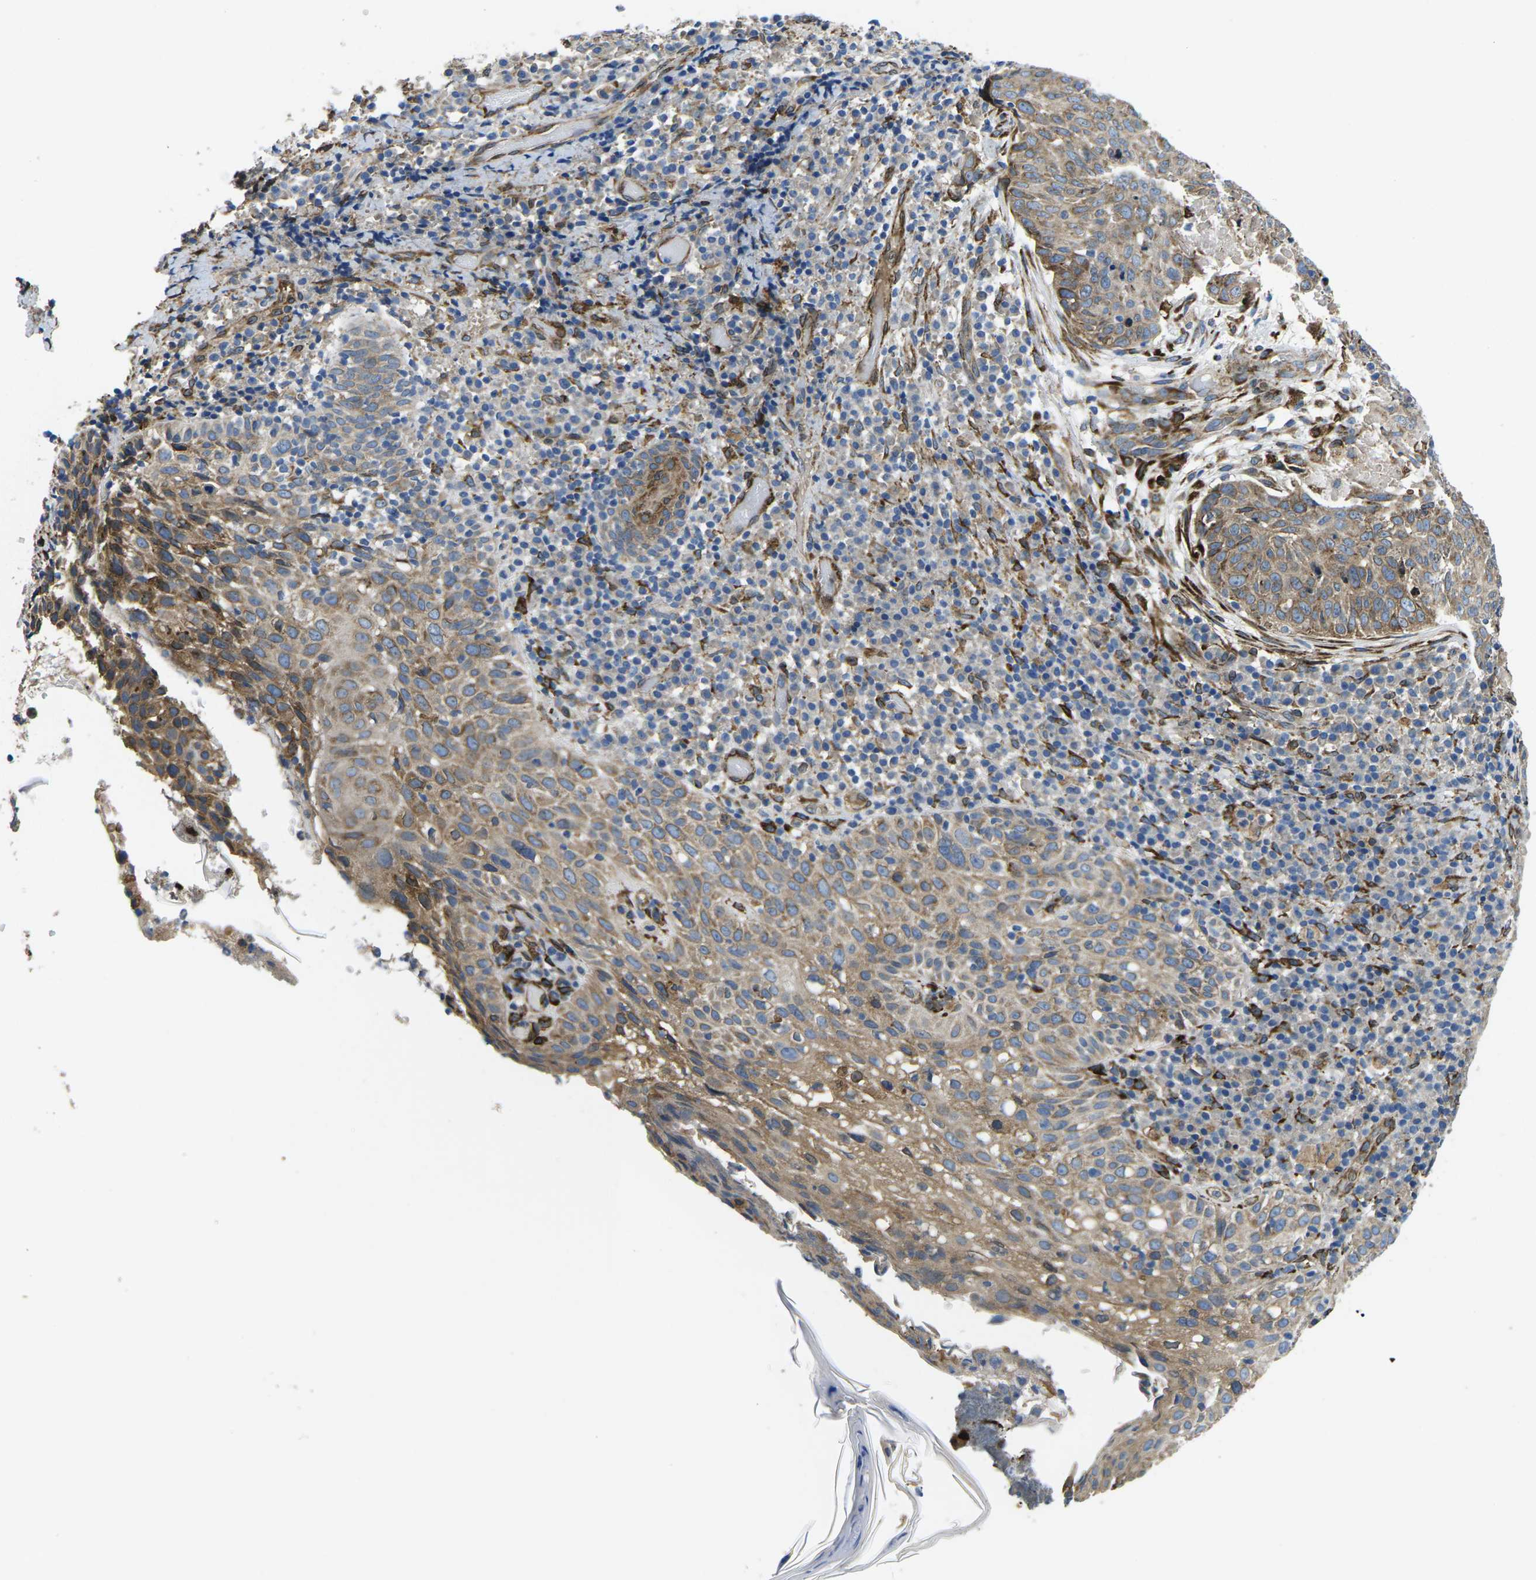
{"staining": {"intensity": "moderate", "quantity": ">75%", "location": "cytoplasmic/membranous"}, "tissue": "skin cancer", "cell_type": "Tumor cells", "image_type": "cancer", "snomed": [{"axis": "morphology", "description": "Squamous cell carcinoma in situ, NOS"}, {"axis": "morphology", "description": "Squamous cell carcinoma, NOS"}, {"axis": "topography", "description": "Skin"}], "caption": "A brown stain highlights moderate cytoplasmic/membranous expression of a protein in human skin cancer tumor cells.", "gene": "PDZD8", "patient": {"sex": "male", "age": 93}}